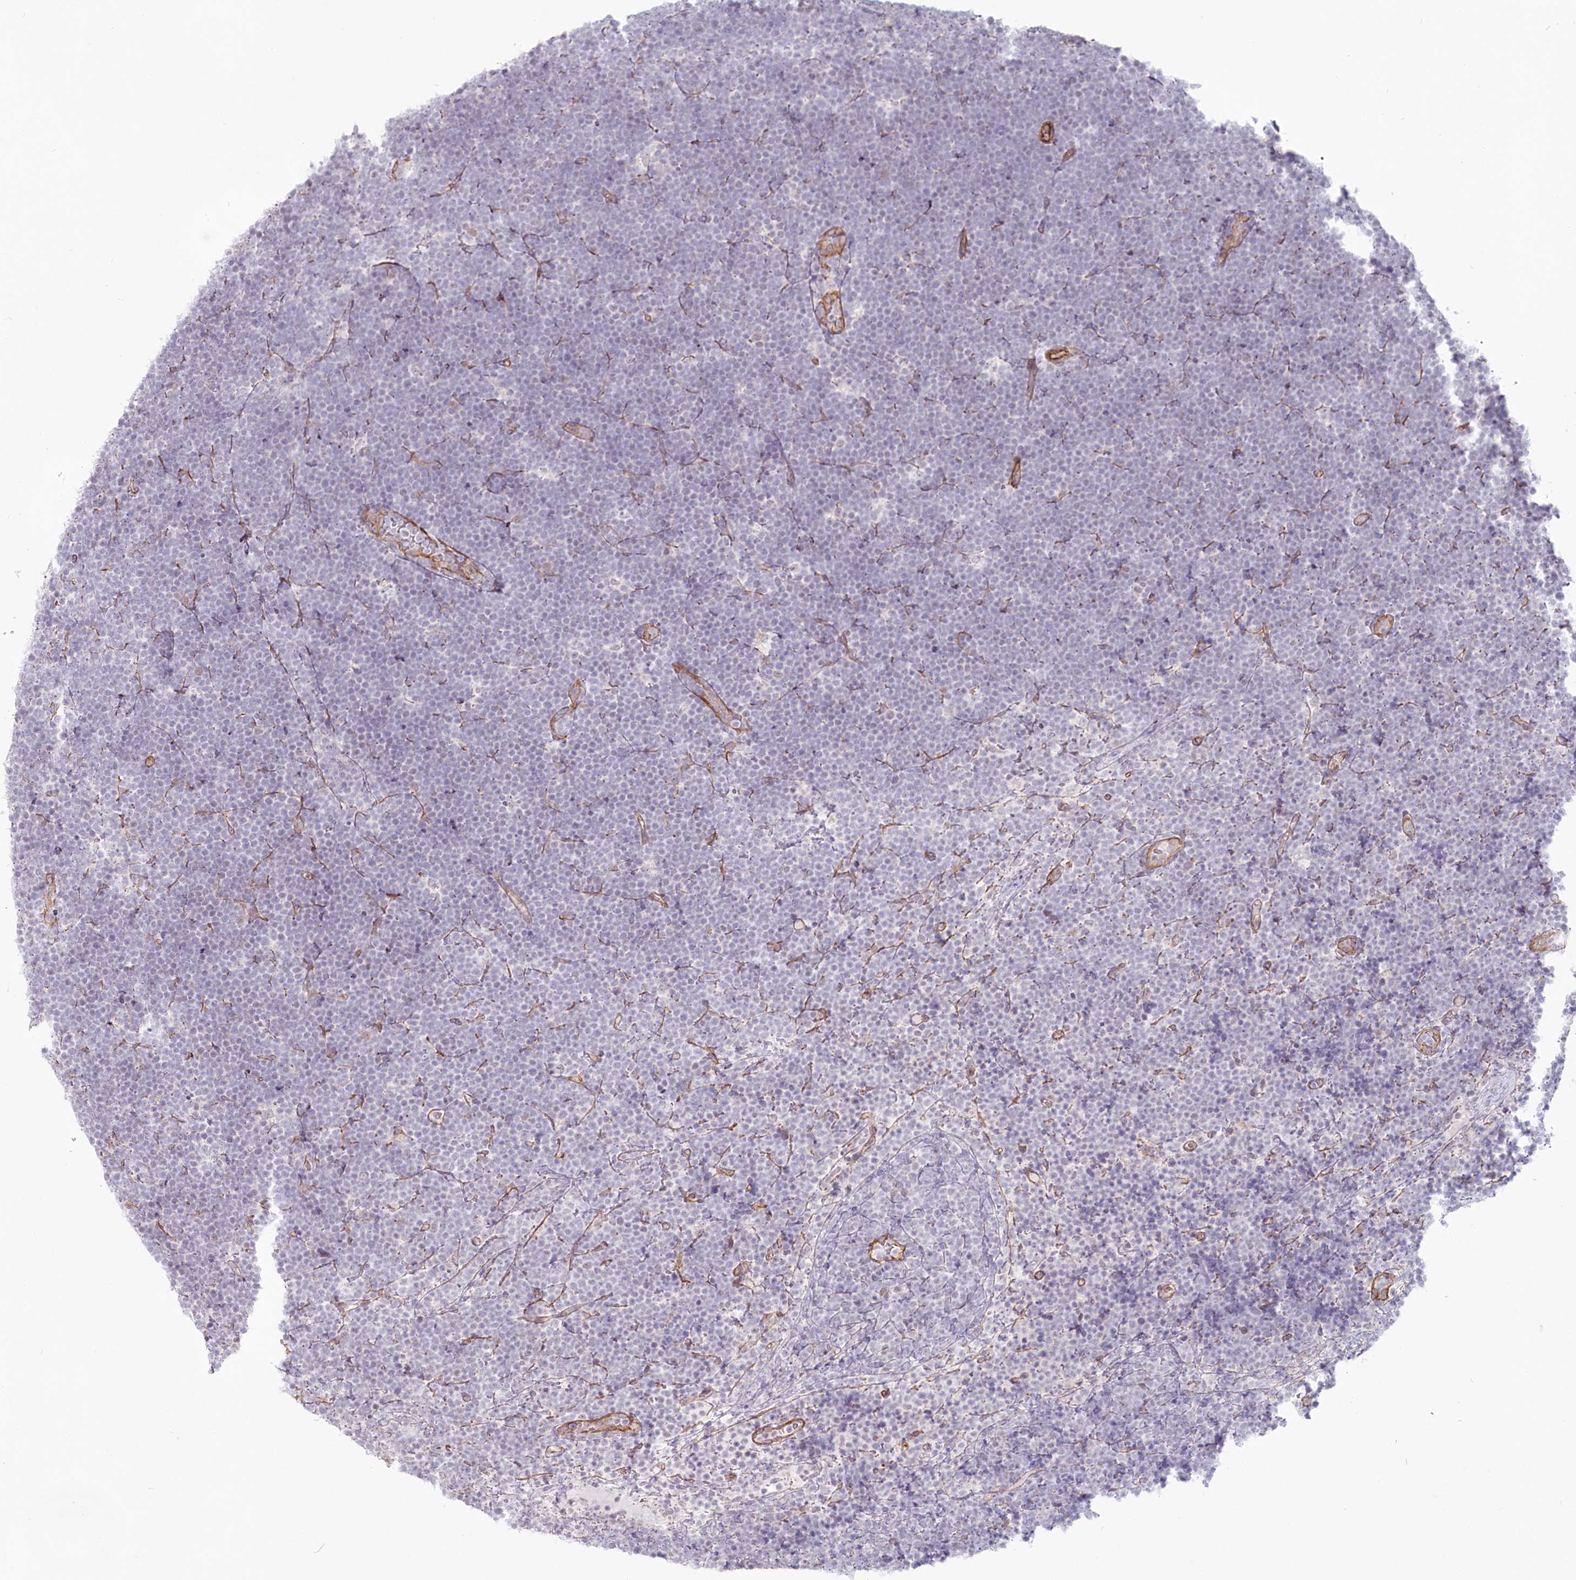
{"staining": {"intensity": "negative", "quantity": "none", "location": "none"}, "tissue": "lymphoma", "cell_type": "Tumor cells", "image_type": "cancer", "snomed": [{"axis": "morphology", "description": "Malignant lymphoma, non-Hodgkin's type, High grade"}, {"axis": "topography", "description": "Lymph node"}], "caption": "IHC micrograph of neoplastic tissue: malignant lymphoma, non-Hodgkin's type (high-grade) stained with DAB shows no significant protein expression in tumor cells.", "gene": "ABHD8", "patient": {"sex": "male", "age": 13}}